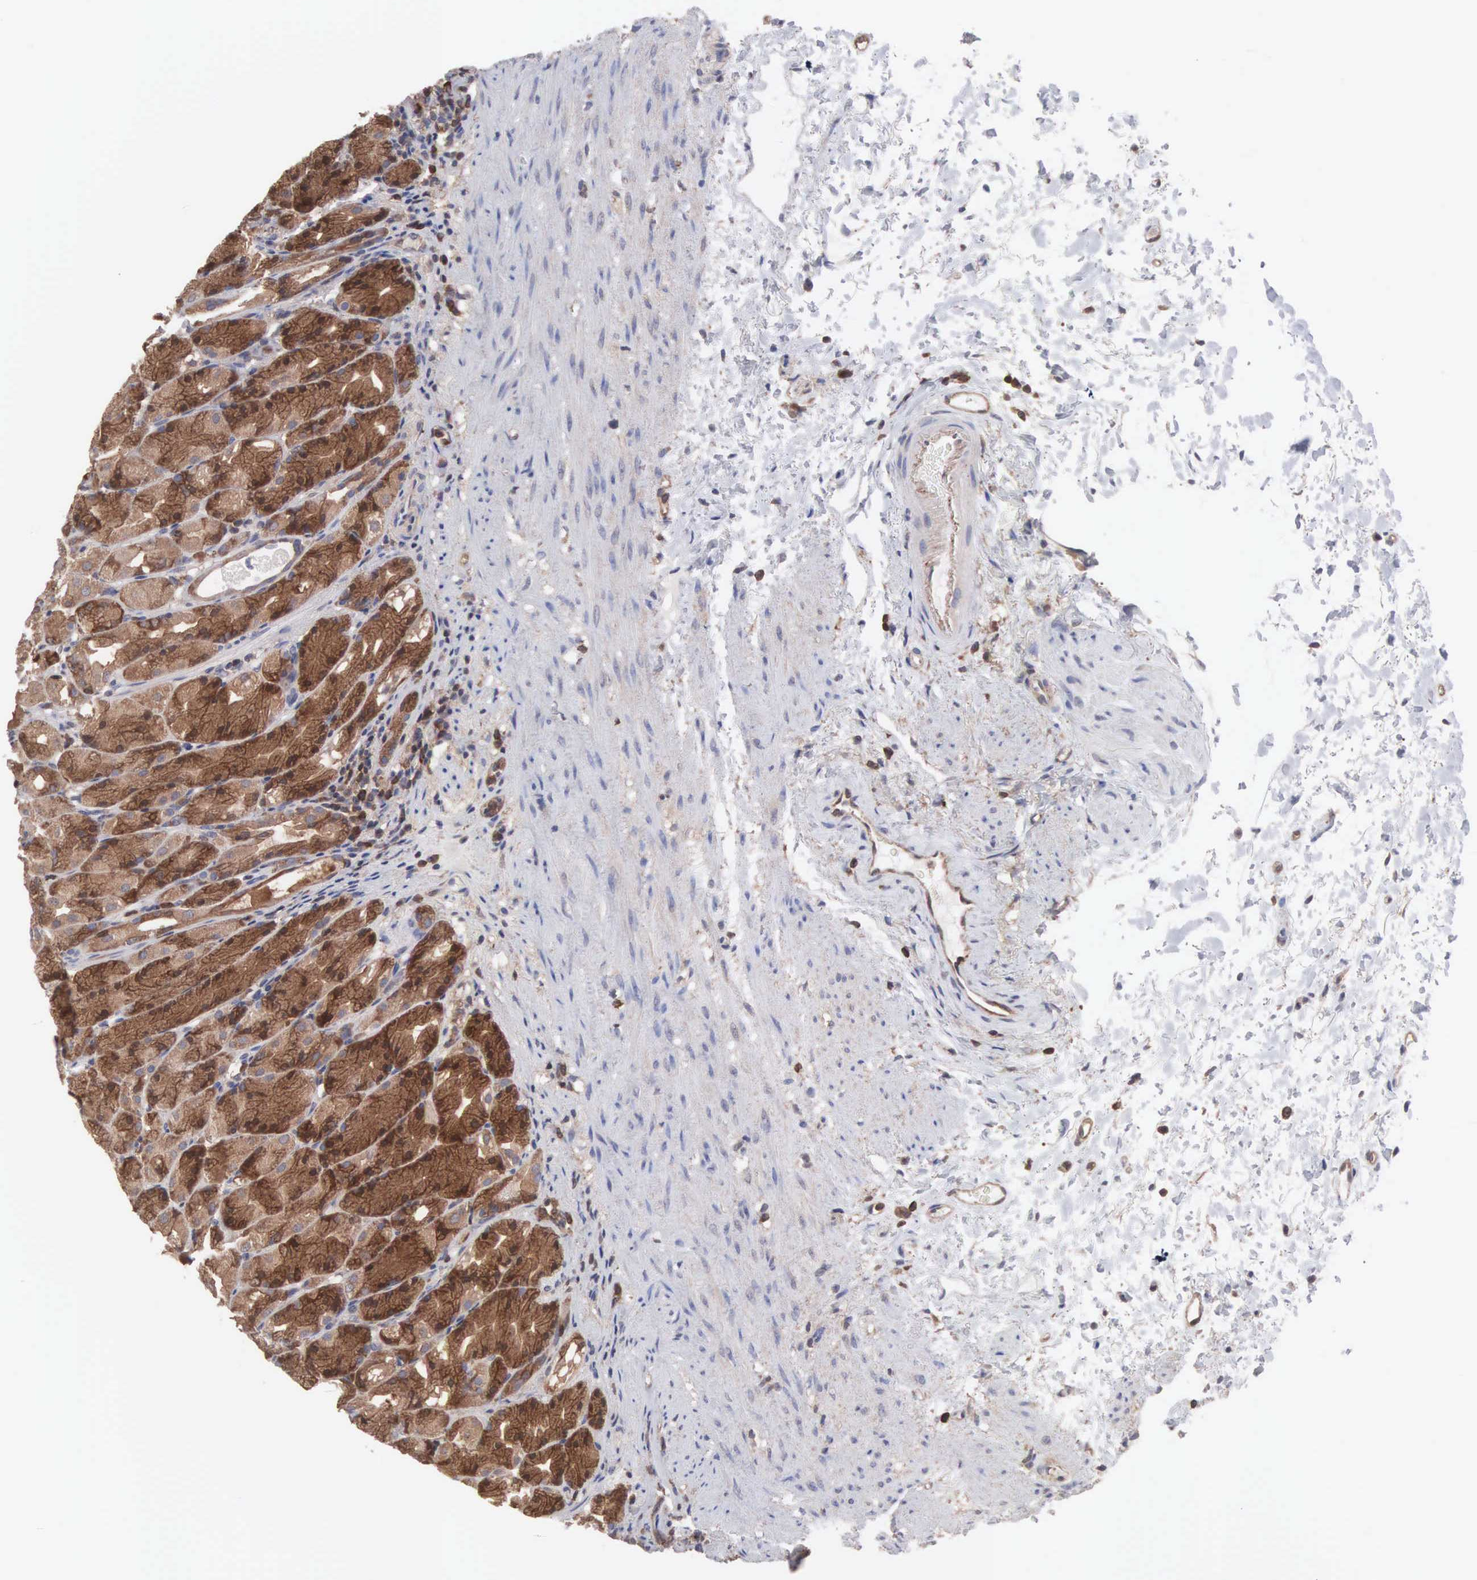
{"staining": {"intensity": "strong", "quantity": ">75%", "location": "cytoplasmic/membranous"}, "tissue": "stomach", "cell_type": "Glandular cells", "image_type": "normal", "snomed": [{"axis": "morphology", "description": "Normal tissue, NOS"}, {"axis": "topography", "description": "Stomach, upper"}], "caption": "Stomach stained with DAB immunohistochemistry displays high levels of strong cytoplasmic/membranous expression in approximately >75% of glandular cells.", "gene": "MTHFD1", "patient": {"sex": "female", "age": 75}}